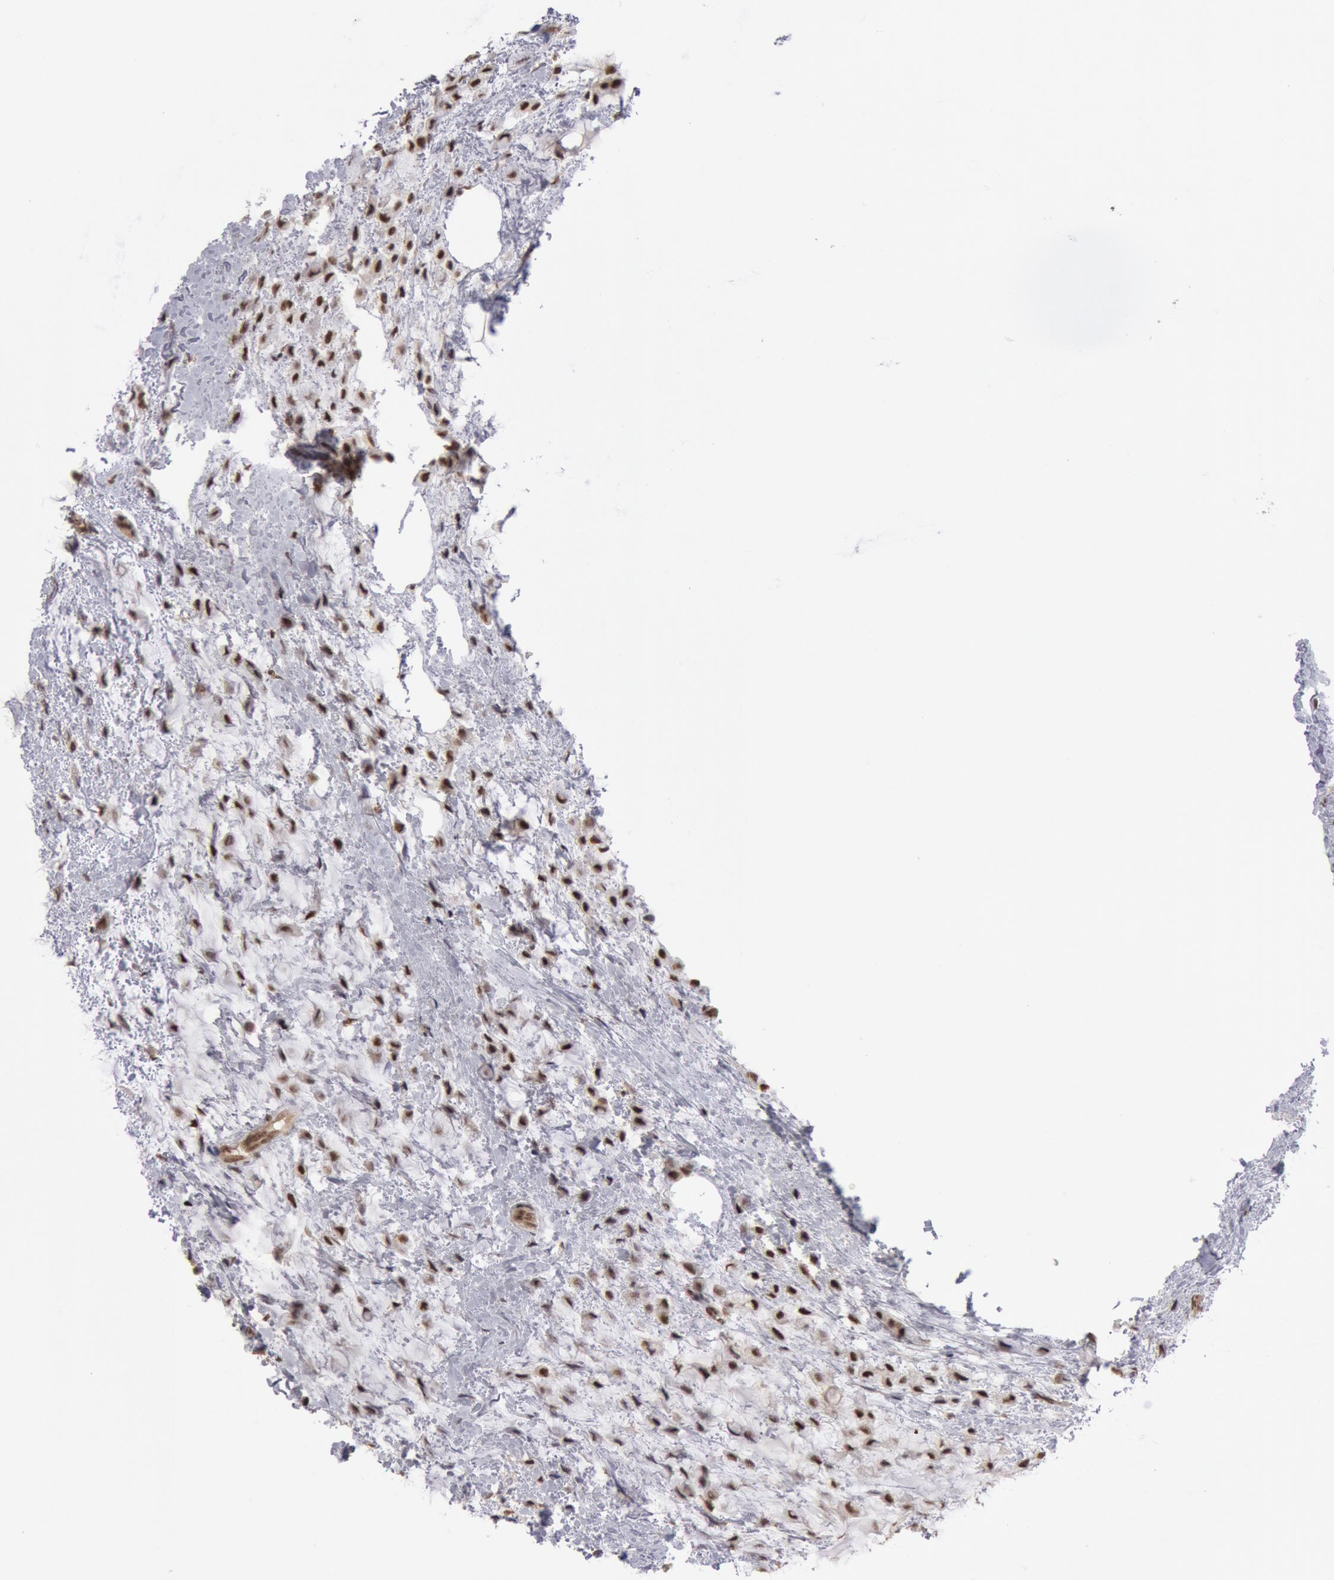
{"staining": {"intensity": "moderate", "quantity": ">75%", "location": "nuclear"}, "tissue": "breast cancer", "cell_type": "Tumor cells", "image_type": "cancer", "snomed": [{"axis": "morphology", "description": "Lobular carcinoma"}, {"axis": "topography", "description": "Breast"}], "caption": "Immunohistochemistry (DAB (3,3'-diaminobenzidine)) staining of lobular carcinoma (breast) displays moderate nuclear protein positivity in approximately >75% of tumor cells.", "gene": "PPP4R3B", "patient": {"sex": "female", "age": 85}}